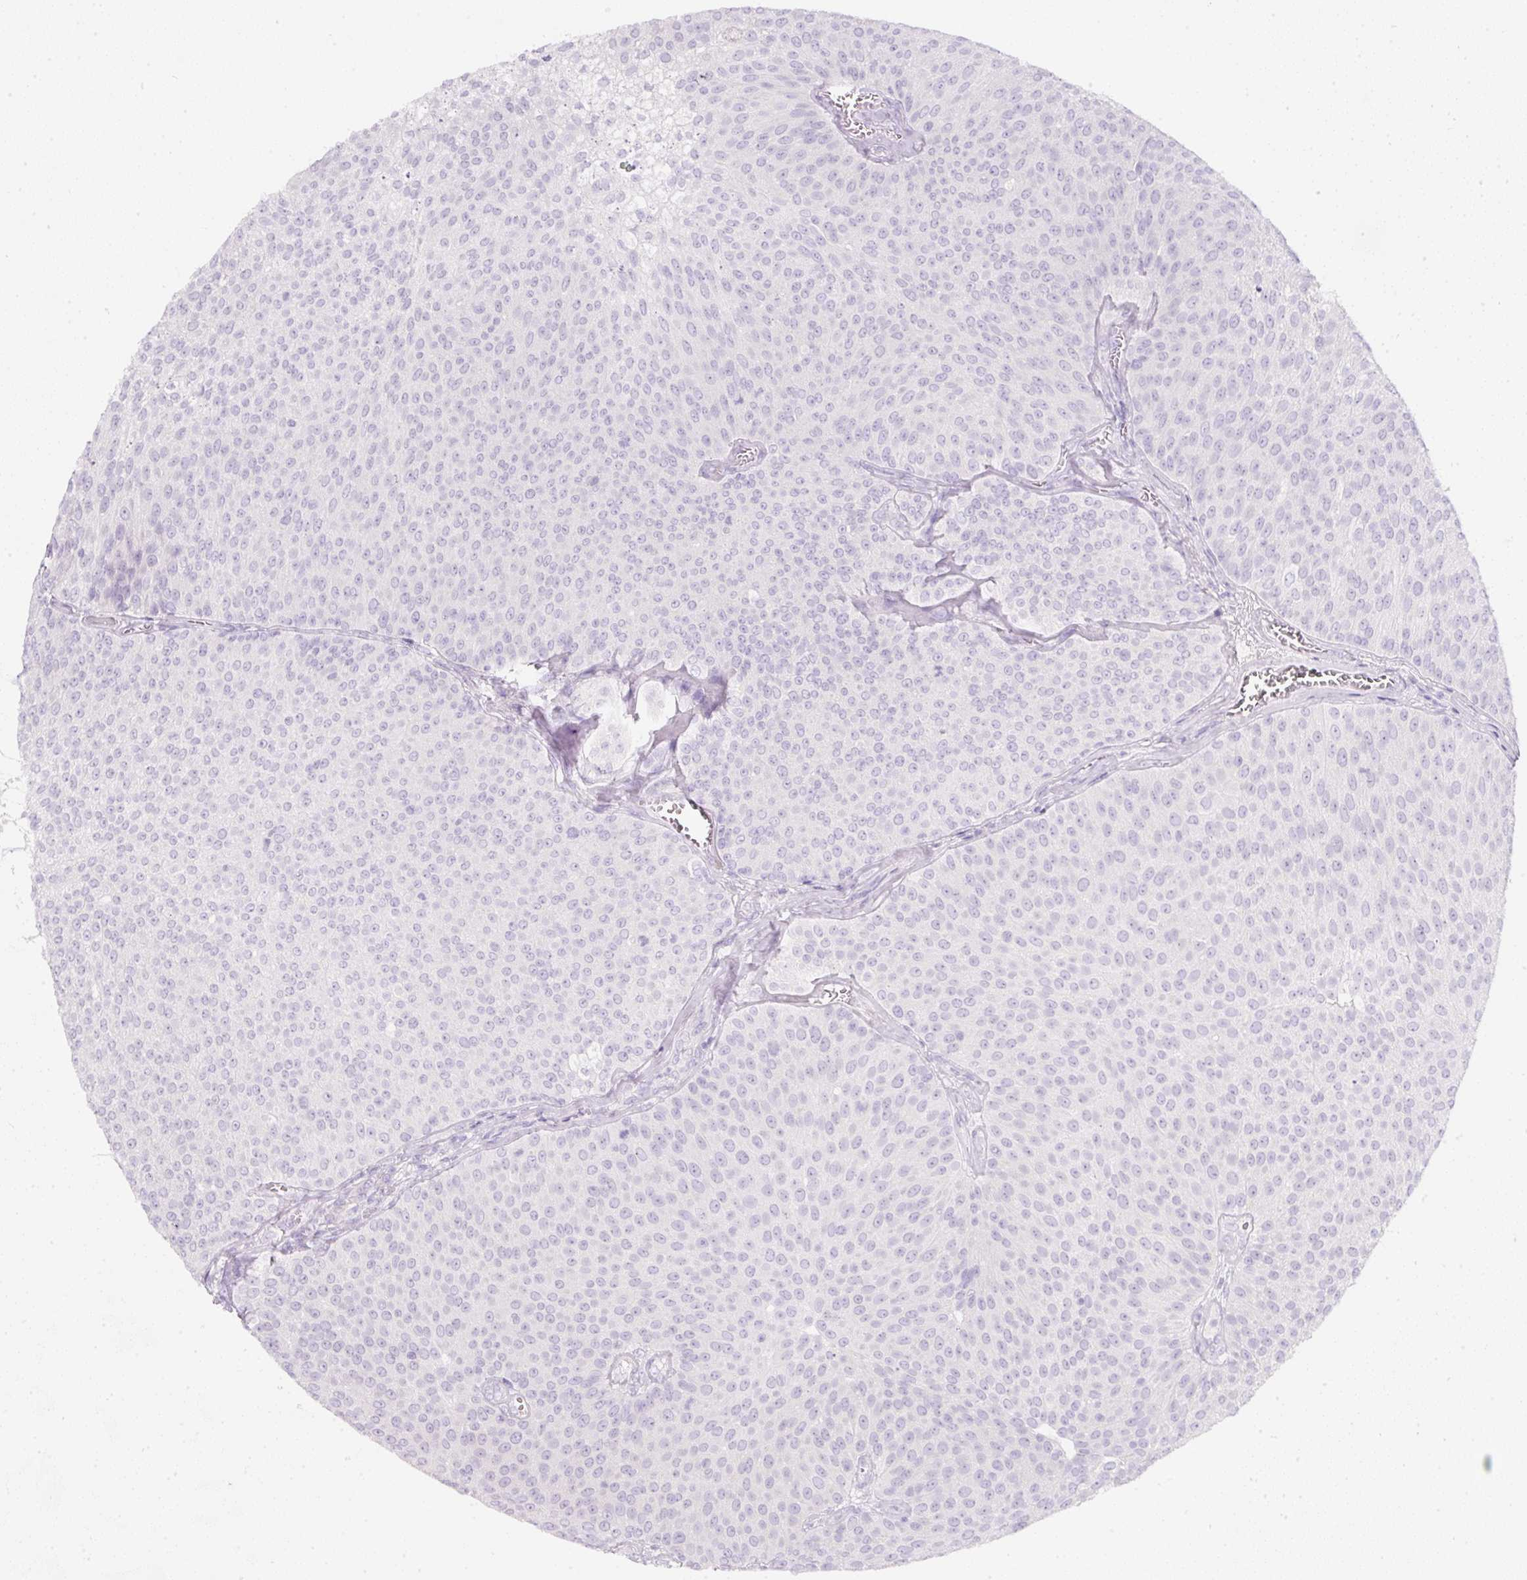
{"staining": {"intensity": "negative", "quantity": "none", "location": "none"}, "tissue": "urothelial cancer", "cell_type": "Tumor cells", "image_type": "cancer", "snomed": [{"axis": "morphology", "description": "Urothelial carcinoma, Low grade"}, {"axis": "topography", "description": "Urinary bladder"}], "caption": "Photomicrograph shows no protein positivity in tumor cells of low-grade urothelial carcinoma tissue.", "gene": "SLC2A2", "patient": {"sex": "female", "age": 79}}